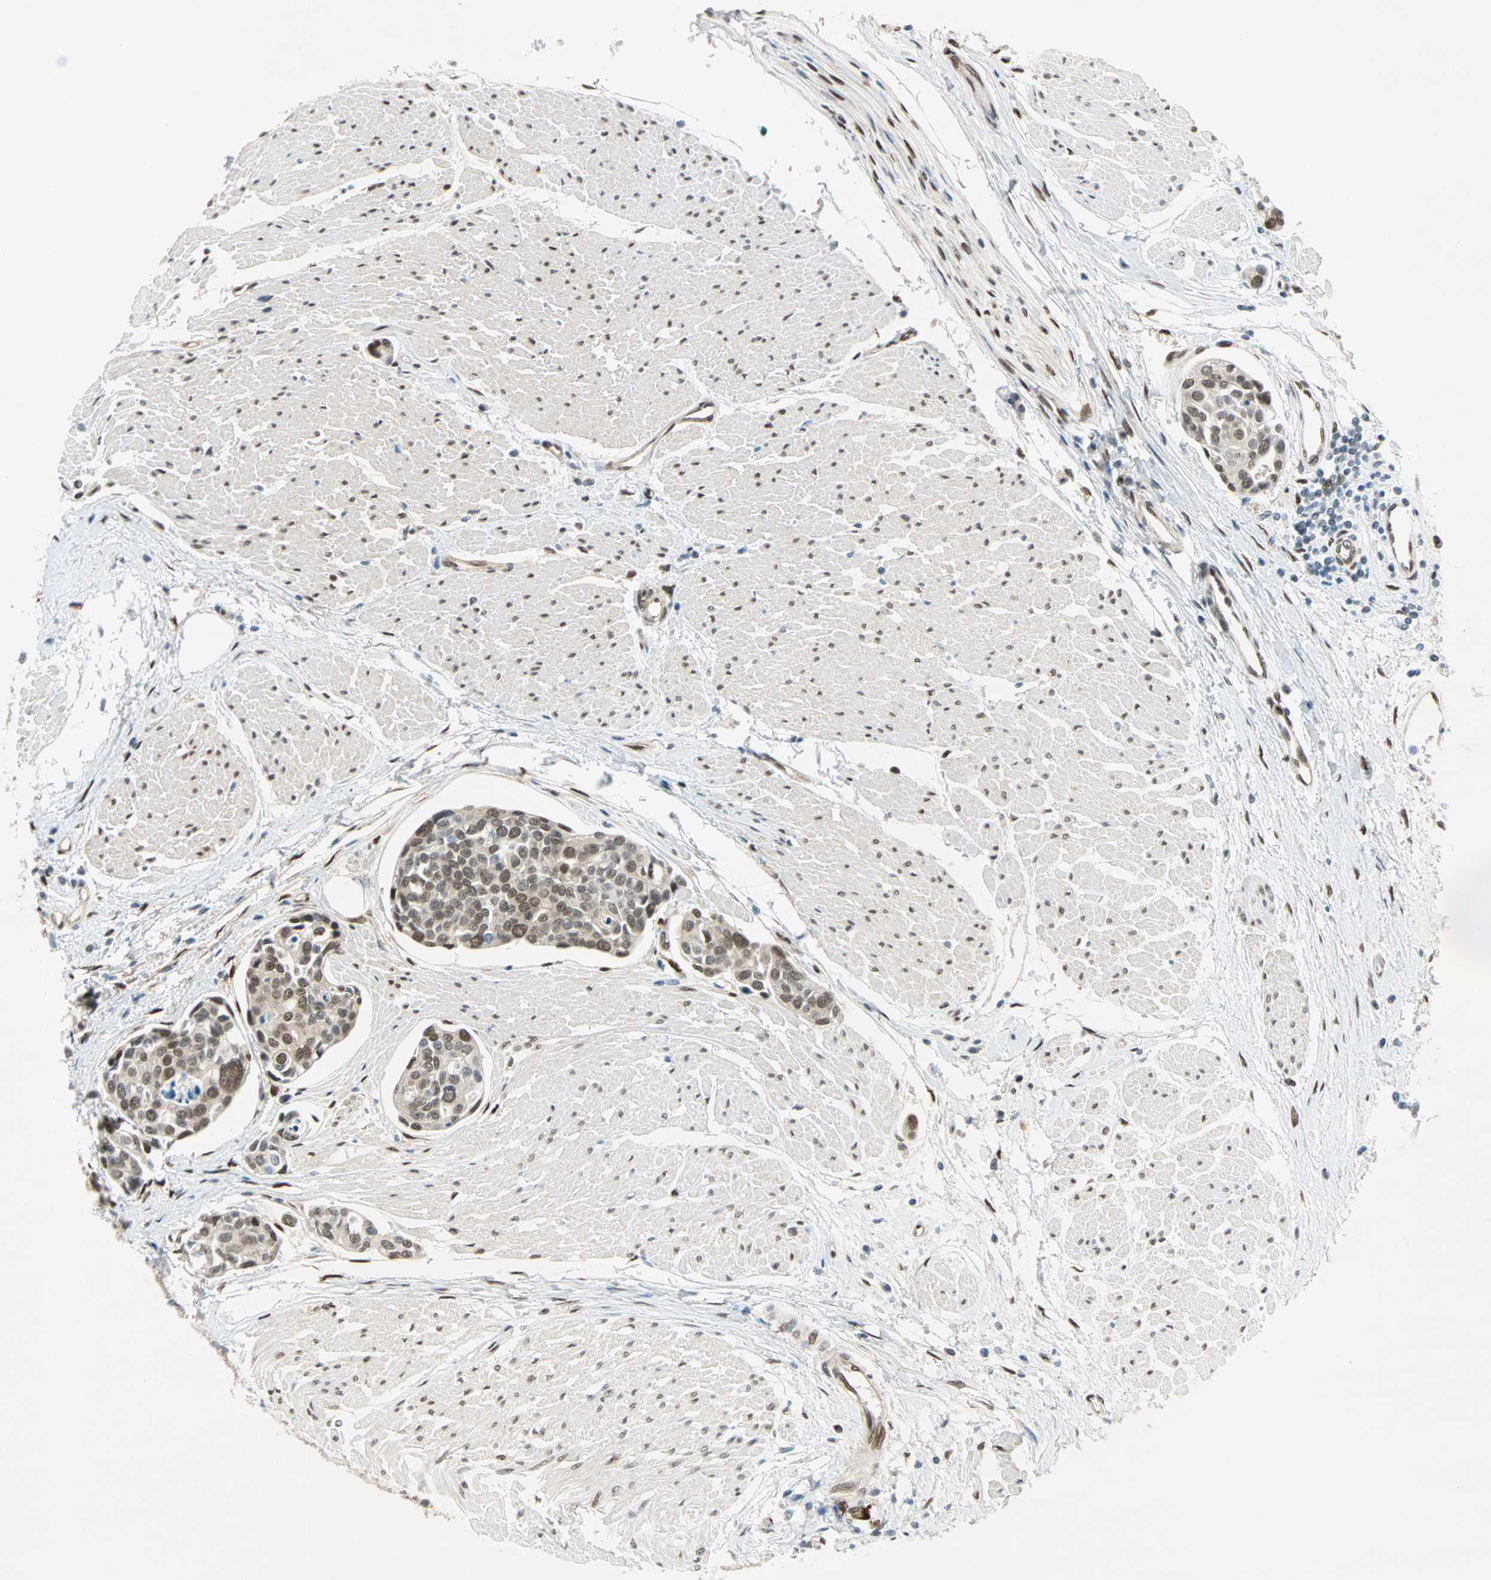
{"staining": {"intensity": "moderate", "quantity": ">75%", "location": "cytoplasmic/membranous,nuclear"}, "tissue": "urothelial cancer", "cell_type": "Tumor cells", "image_type": "cancer", "snomed": [{"axis": "morphology", "description": "Urothelial carcinoma, High grade"}, {"axis": "topography", "description": "Urinary bladder"}], "caption": "Immunohistochemistry of urothelial cancer displays medium levels of moderate cytoplasmic/membranous and nuclear positivity in approximately >75% of tumor cells.", "gene": "WWTR1", "patient": {"sex": "male", "age": 78}}